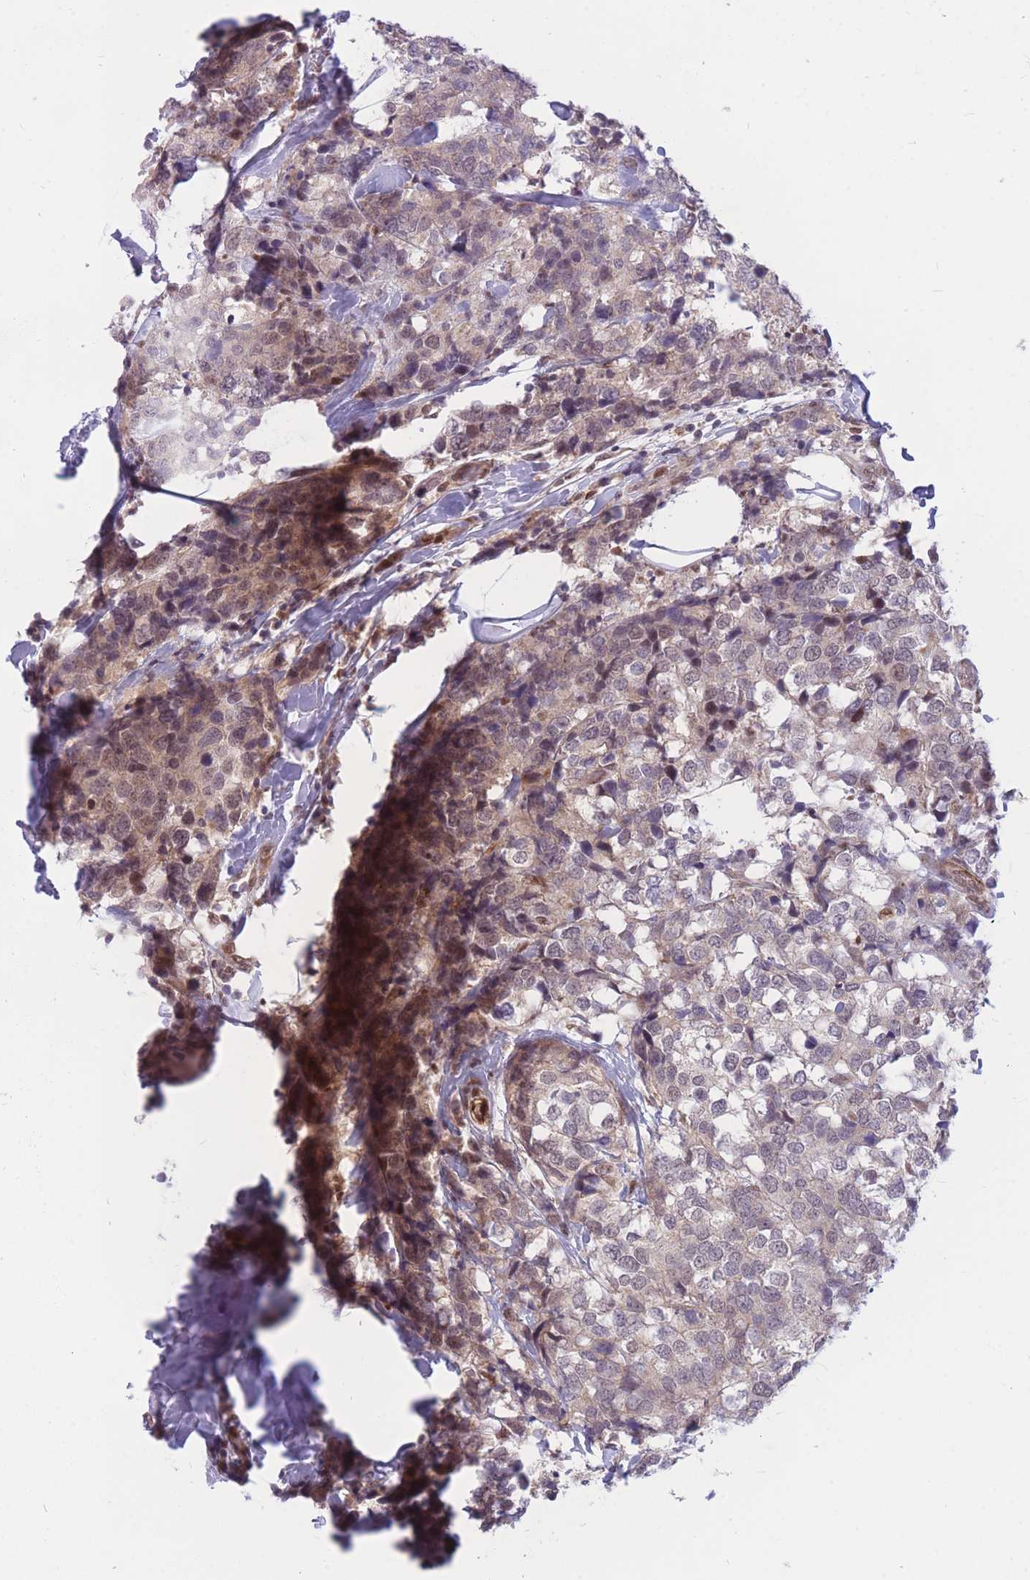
{"staining": {"intensity": "weak", "quantity": "<25%", "location": "cytoplasmic/membranous"}, "tissue": "breast cancer", "cell_type": "Tumor cells", "image_type": "cancer", "snomed": [{"axis": "morphology", "description": "Lobular carcinoma"}, {"axis": "topography", "description": "Breast"}], "caption": "IHC image of neoplastic tissue: lobular carcinoma (breast) stained with DAB (3,3'-diaminobenzidine) shows no significant protein expression in tumor cells.", "gene": "ERCC2", "patient": {"sex": "female", "age": 59}}